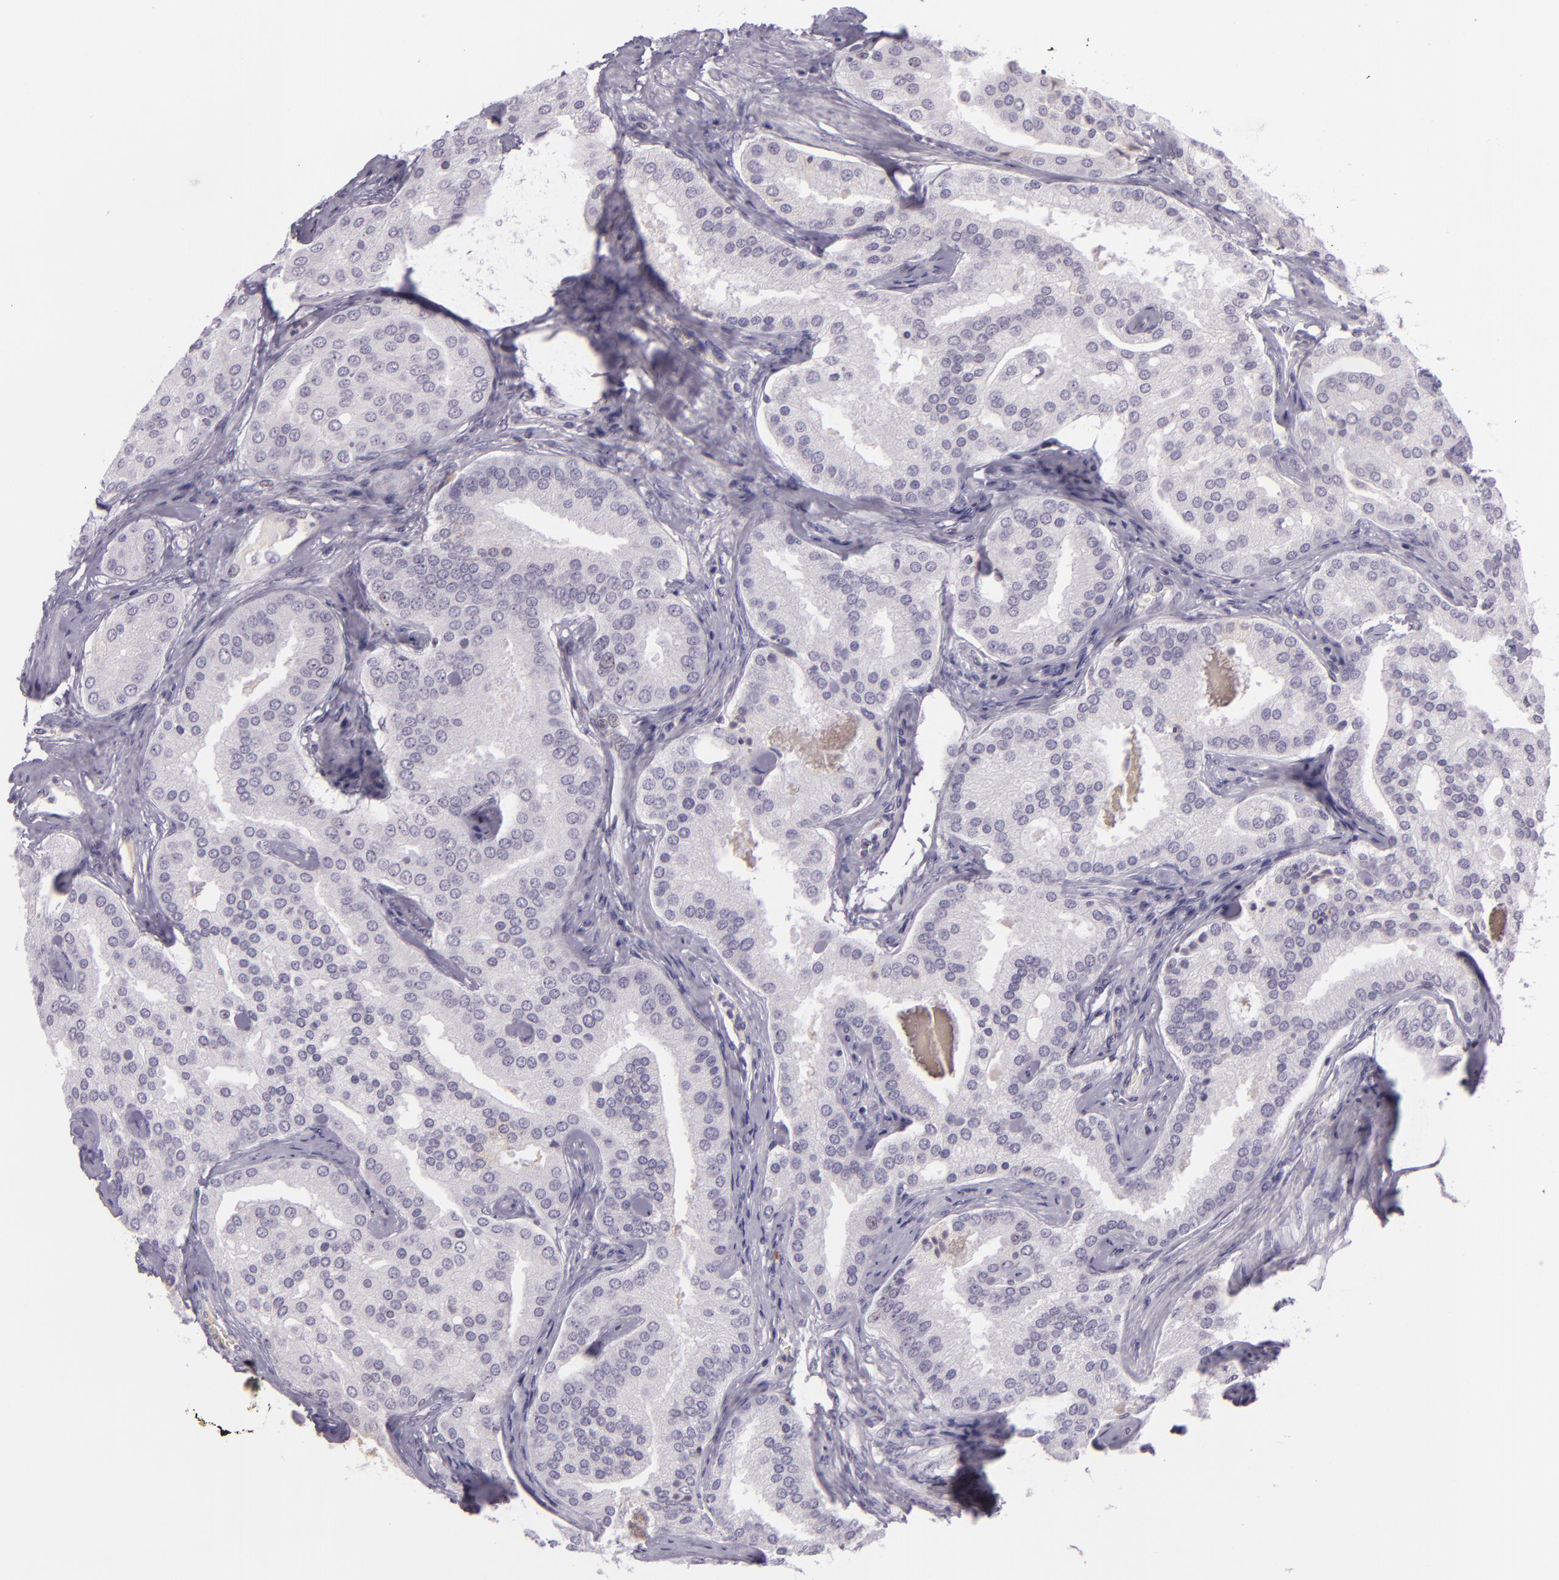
{"staining": {"intensity": "negative", "quantity": "none", "location": "none"}, "tissue": "prostate cancer", "cell_type": "Tumor cells", "image_type": "cancer", "snomed": [{"axis": "morphology", "description": "Adenocarcinoma, High grade"}, {"axis": "topography", "description": "Prostate"}], "caption": "Immunohistochemistry image of neoplastic tissue: human prostate cancer stained with DAB displays no significant protein positivity in tumor cells.", "gene": "CHEK2", "patient": {"sex": "male", "age": 64}}